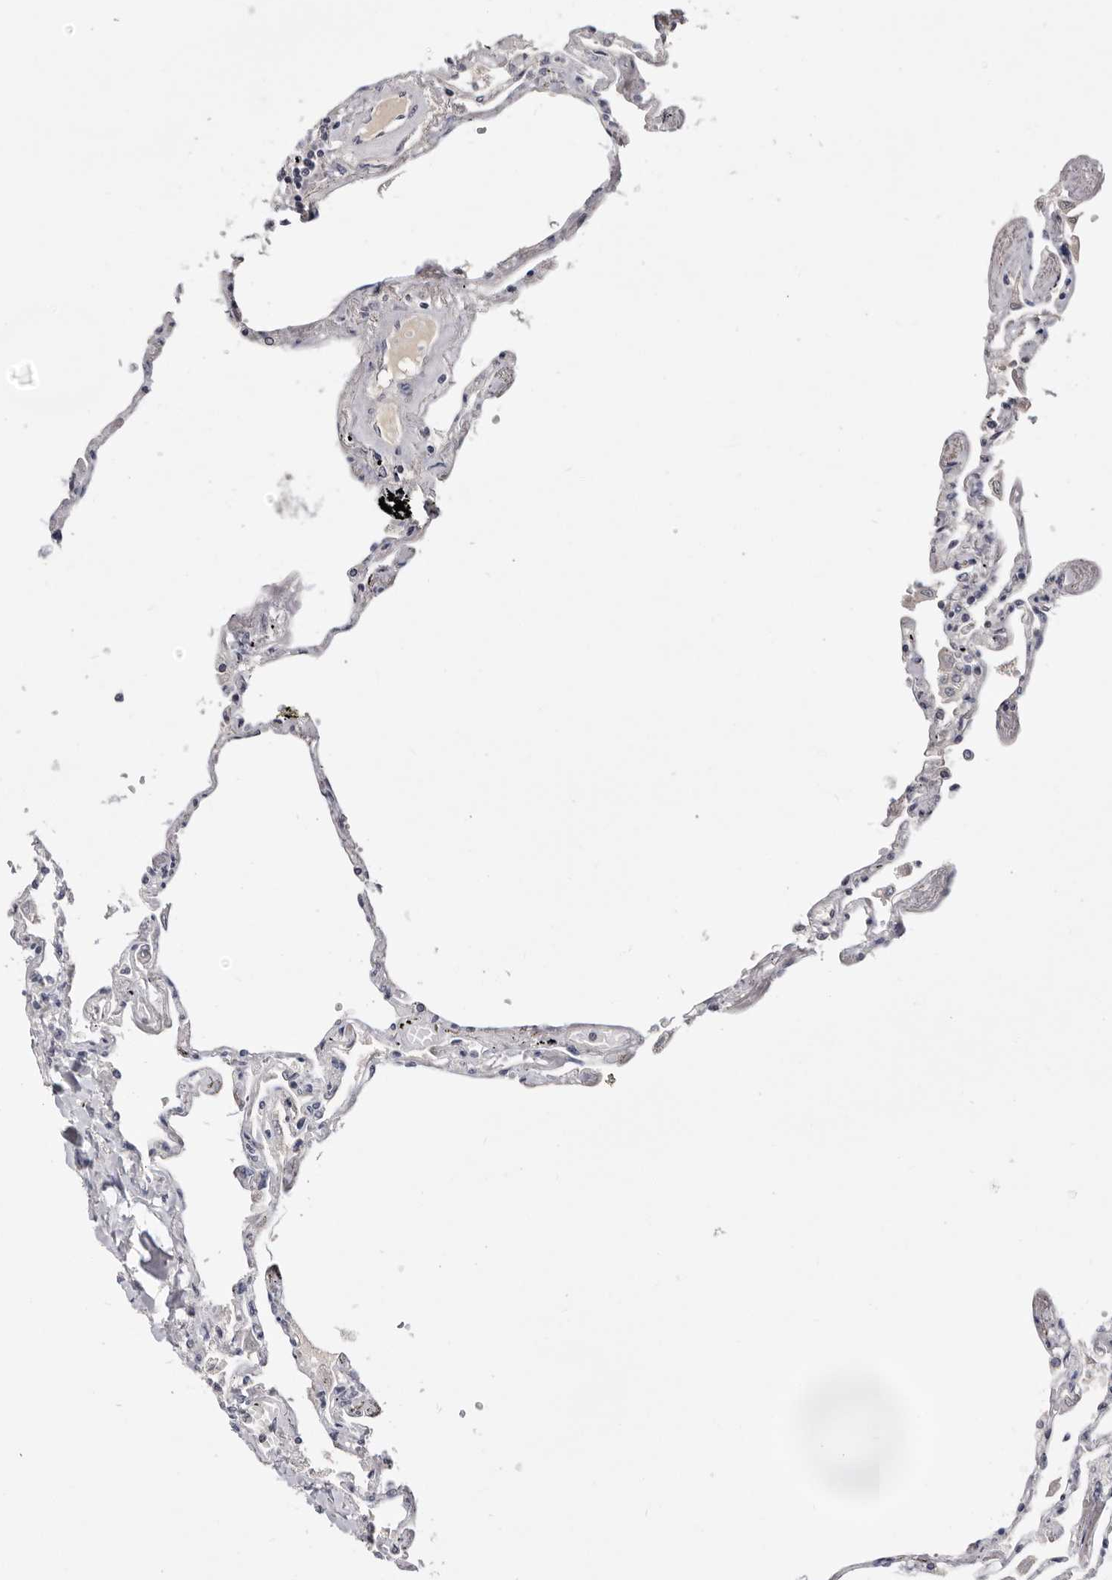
{"staining": {"intensity": "negative", "quantity": "none", "location": "none"}, "tissue": "lung", "cell_type": "Alveolar cells", "image_type": "normal", "snomed": [{"axis": "morphology", "description": "Normal tissue, NOS"}, {"axis": "topography", "description": "Lung"}], "caption": "IHC micrograph of benign lung stained for a protein (brown), which displays no expression in alveolar cells.", "gene": "DOP1A", "patient": {"sex": "female", "age": 67}}